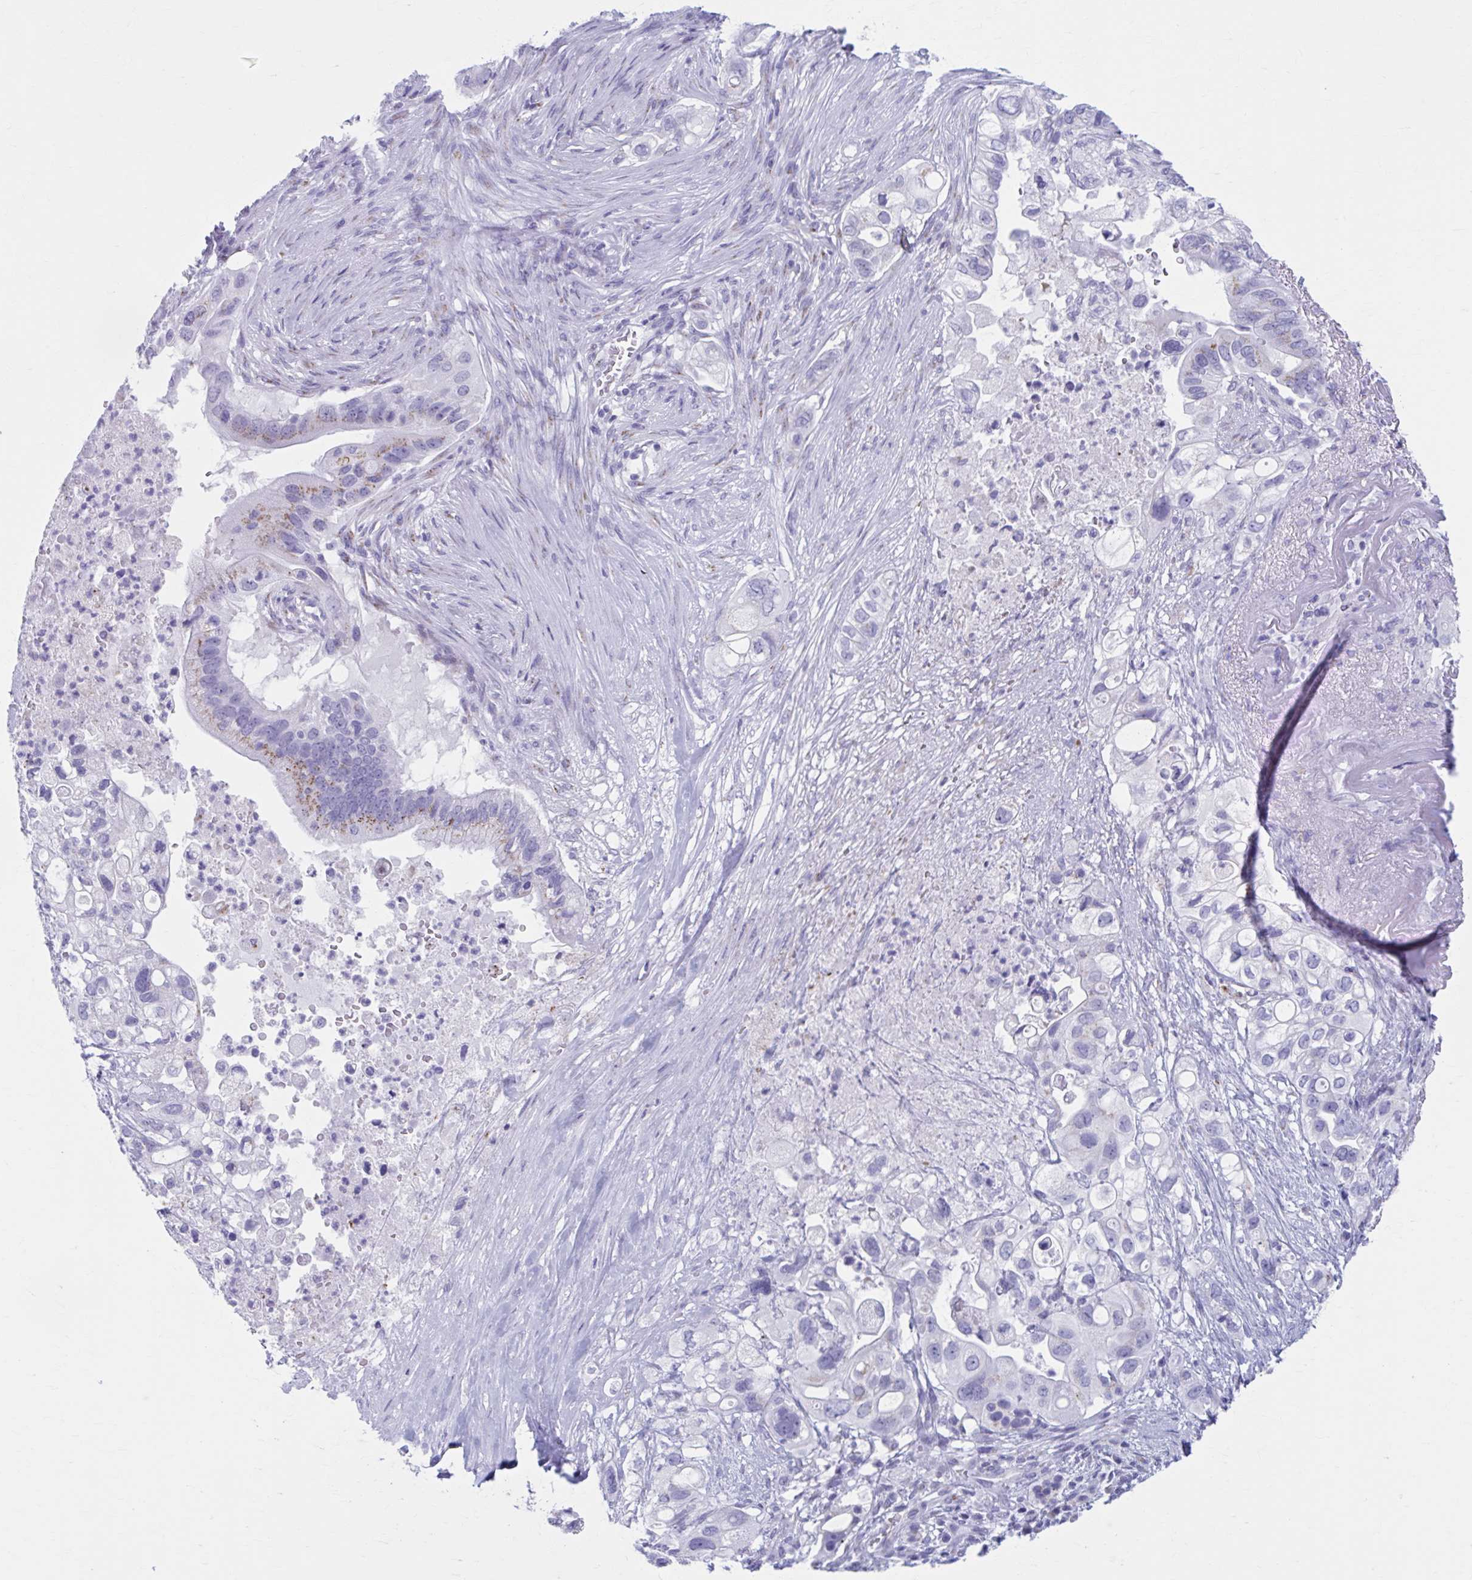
{"staining": {"intensity": "negative", "quantity": "none", "location": "none"}, "tissue": "pancreatic cancer", "cell_type": "Tumor cells", "image_type": "cancer", "snomed": [{"axis": "morphology", "description": "Adenocarcinoma, NOS"}, {"axis": "topography", "description": "Pancreas"}], "caption": "An IHC photomicrograph of pancreatic cancer (adenocarcinoma) is shown. There is no staining in tumor cells of pancreatic cancer (adenocarcinoma).", "gene": "KCNE2", "patient": {"sex": "female", "age": 72}}